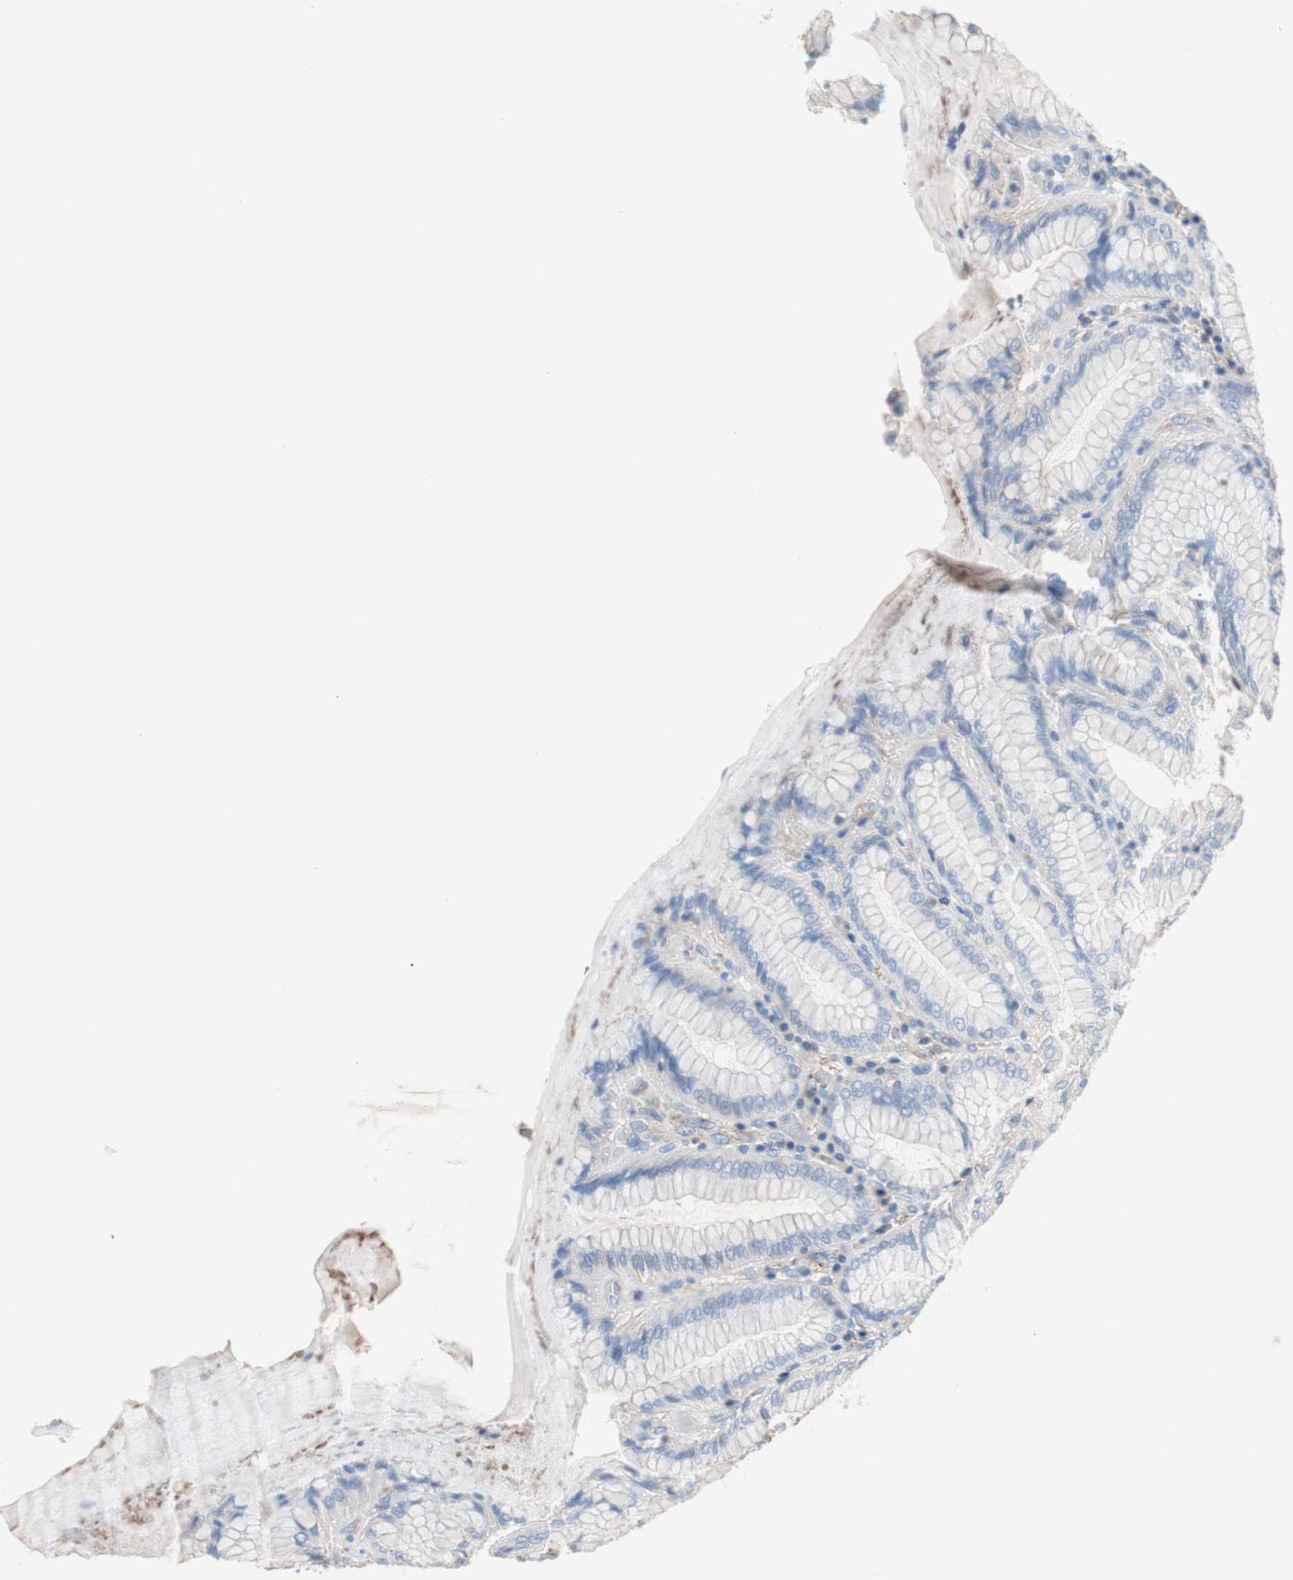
{"staining": {"intensity": "strong", "quantity": "<25%", "location": "cytoplasmic/membranous"}, "tissue": "stomach", "cell_type": "Glandular cells", "image_type": "normal", "snomed": [{"axis": "morphology", "description": "Normal tissue, NOS"}, {"axis": "topography", "description": "Stomach, lower"}], "caption": "Immunohistochemical staining of normal human stomach demonstrates strong cytoplasmic/membranous protein staining in about <25% of glandular cells.", "gene": "GPR160", "patient": {"sex": "female", "age": 76}}